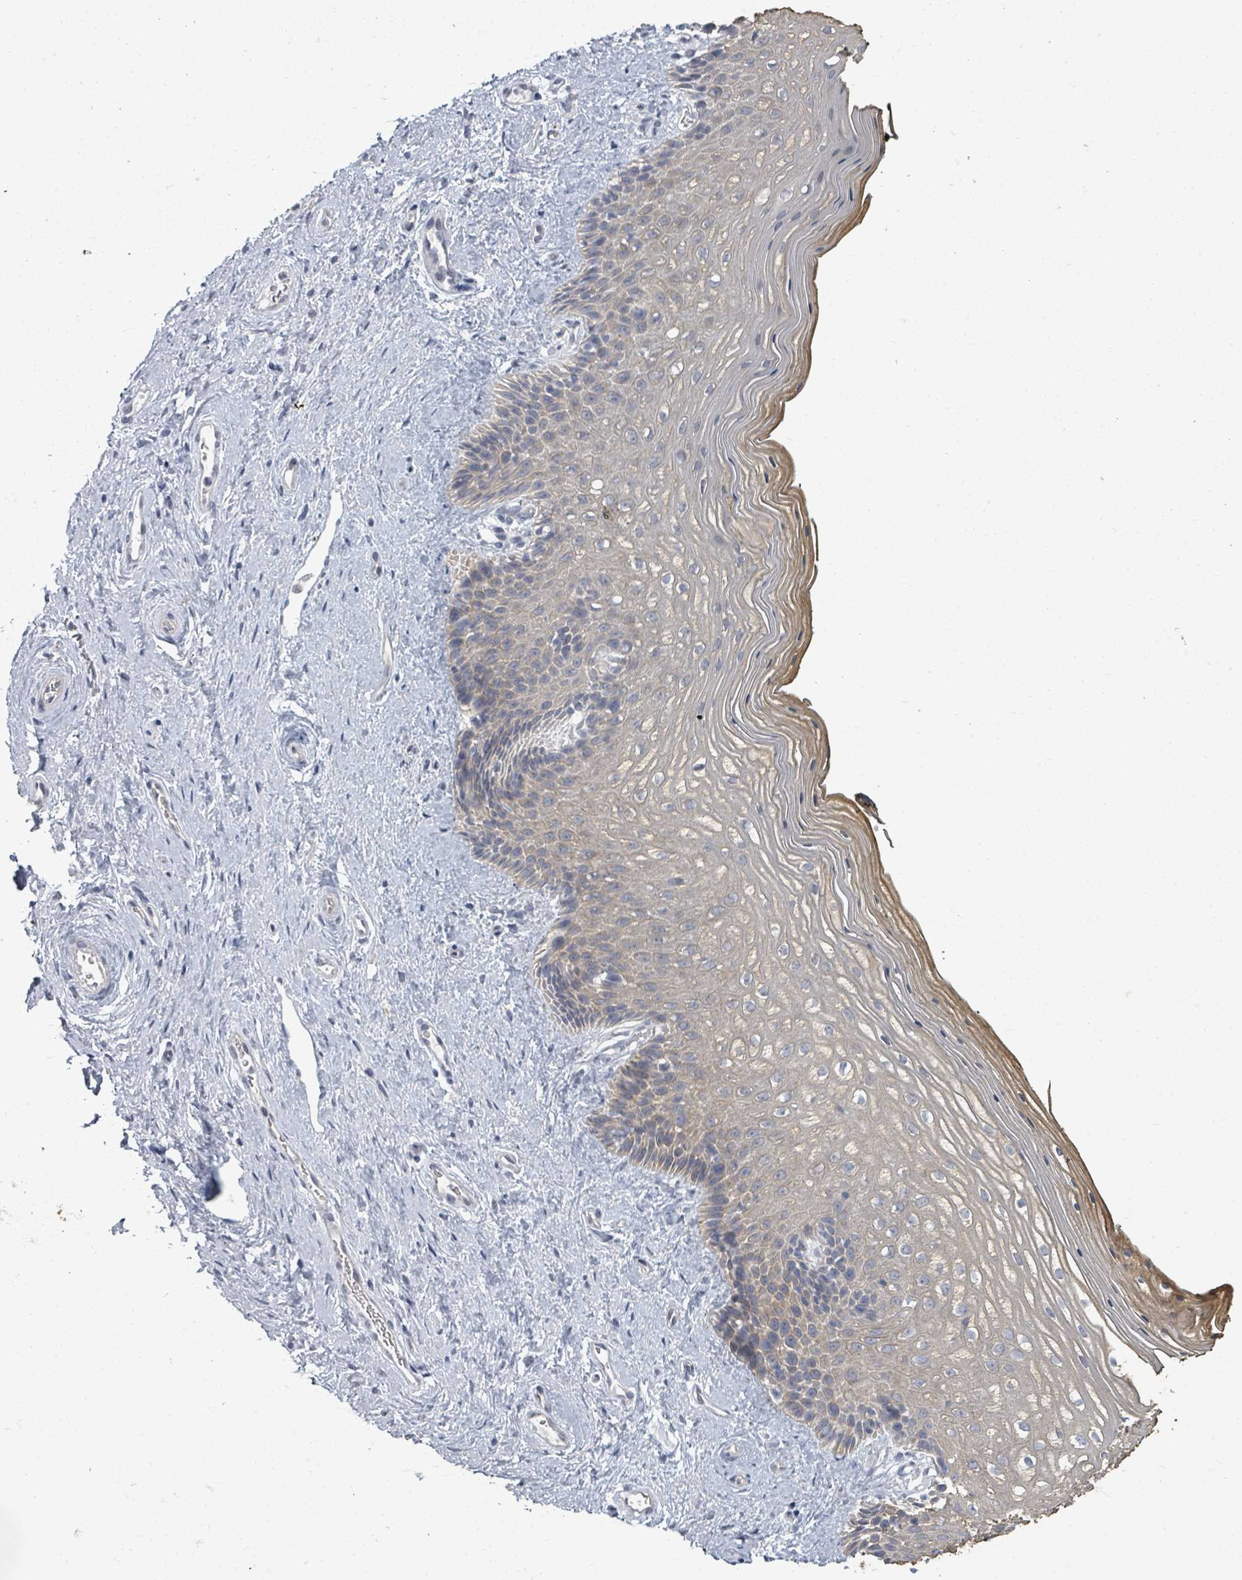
{"staining": {"intensity": "moderate", "quantity": "<25%", "location": "cytoplasmic/membranous"}, "tissue": "vagina", "cell_type": "Squamous epithelial cells", "image_type": "normal", "snomed": [{"axis": "morphology", "description": "Normal tissue, NOS"}, {"axis": "topography", "description": "Vagina"}], "caption": "Human vagina stained with a brown dye shows moderate cytoplasmic/membranous positive positivity in about <25% of squamous epithelial cells.", "gene": "ASB12", "patient": {"sex": "female", "age": 47}}